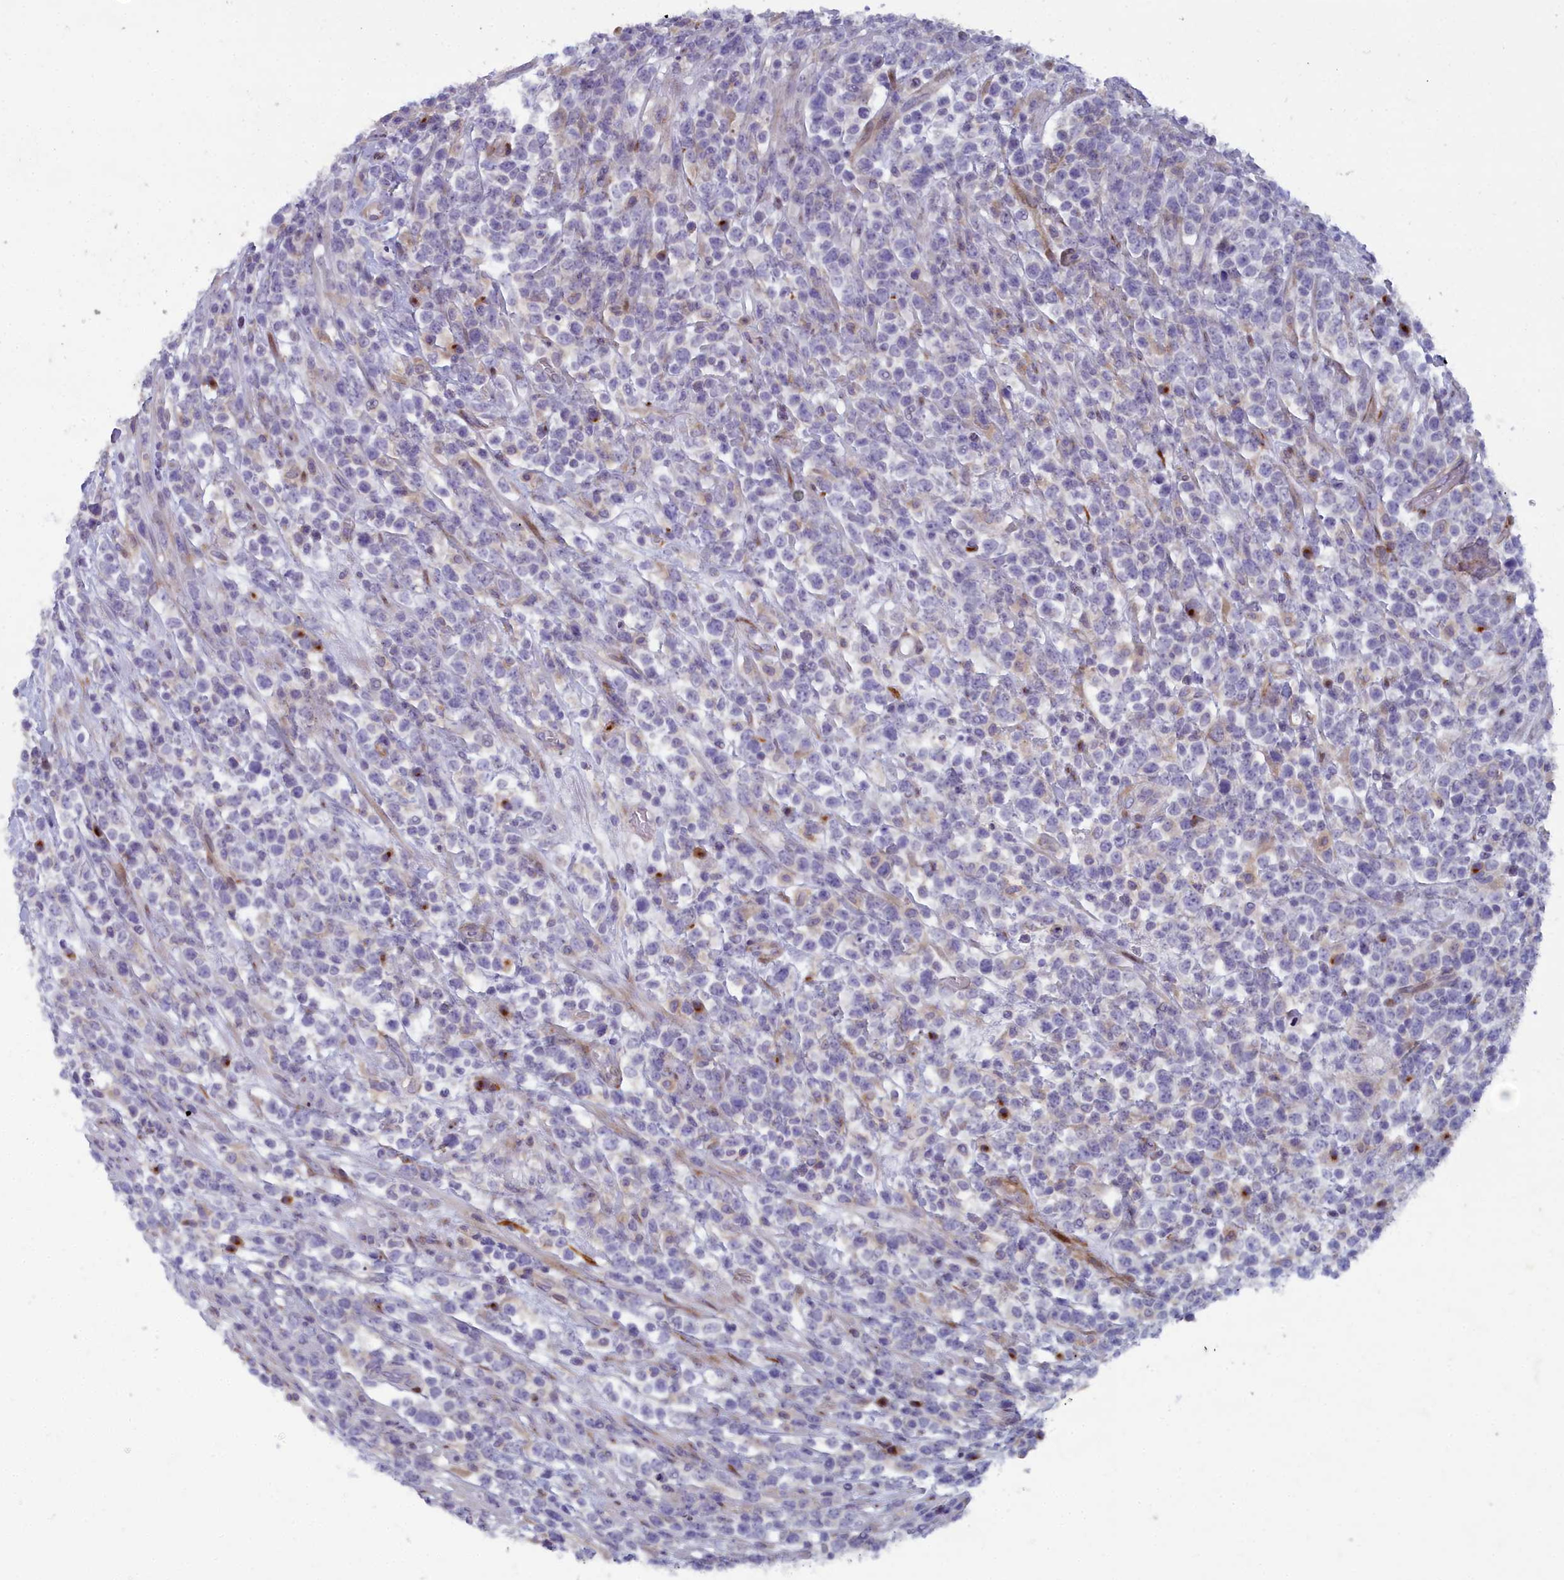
{"staining": {"intensity": "negative", "quantity": "none", "location": "none"}, "tissue": "lymphoma", "cell_type": "Tumor cells", "image_type": "cancer", "snomed": [{"axis": "morphology", "description": "Malignant lymphoma, non-Hodgkin's type, High grade"}, {"axis": "topography", "description": "Colon"}], "caption": "A photomicrograph of malignant lymphoma, non-Hodgkin's type (high-grade) stained for a protein demonstrates no brown staining in tumor cells.", "gene": "B9D2", "patient": {"sex": "female", "age": 53}}